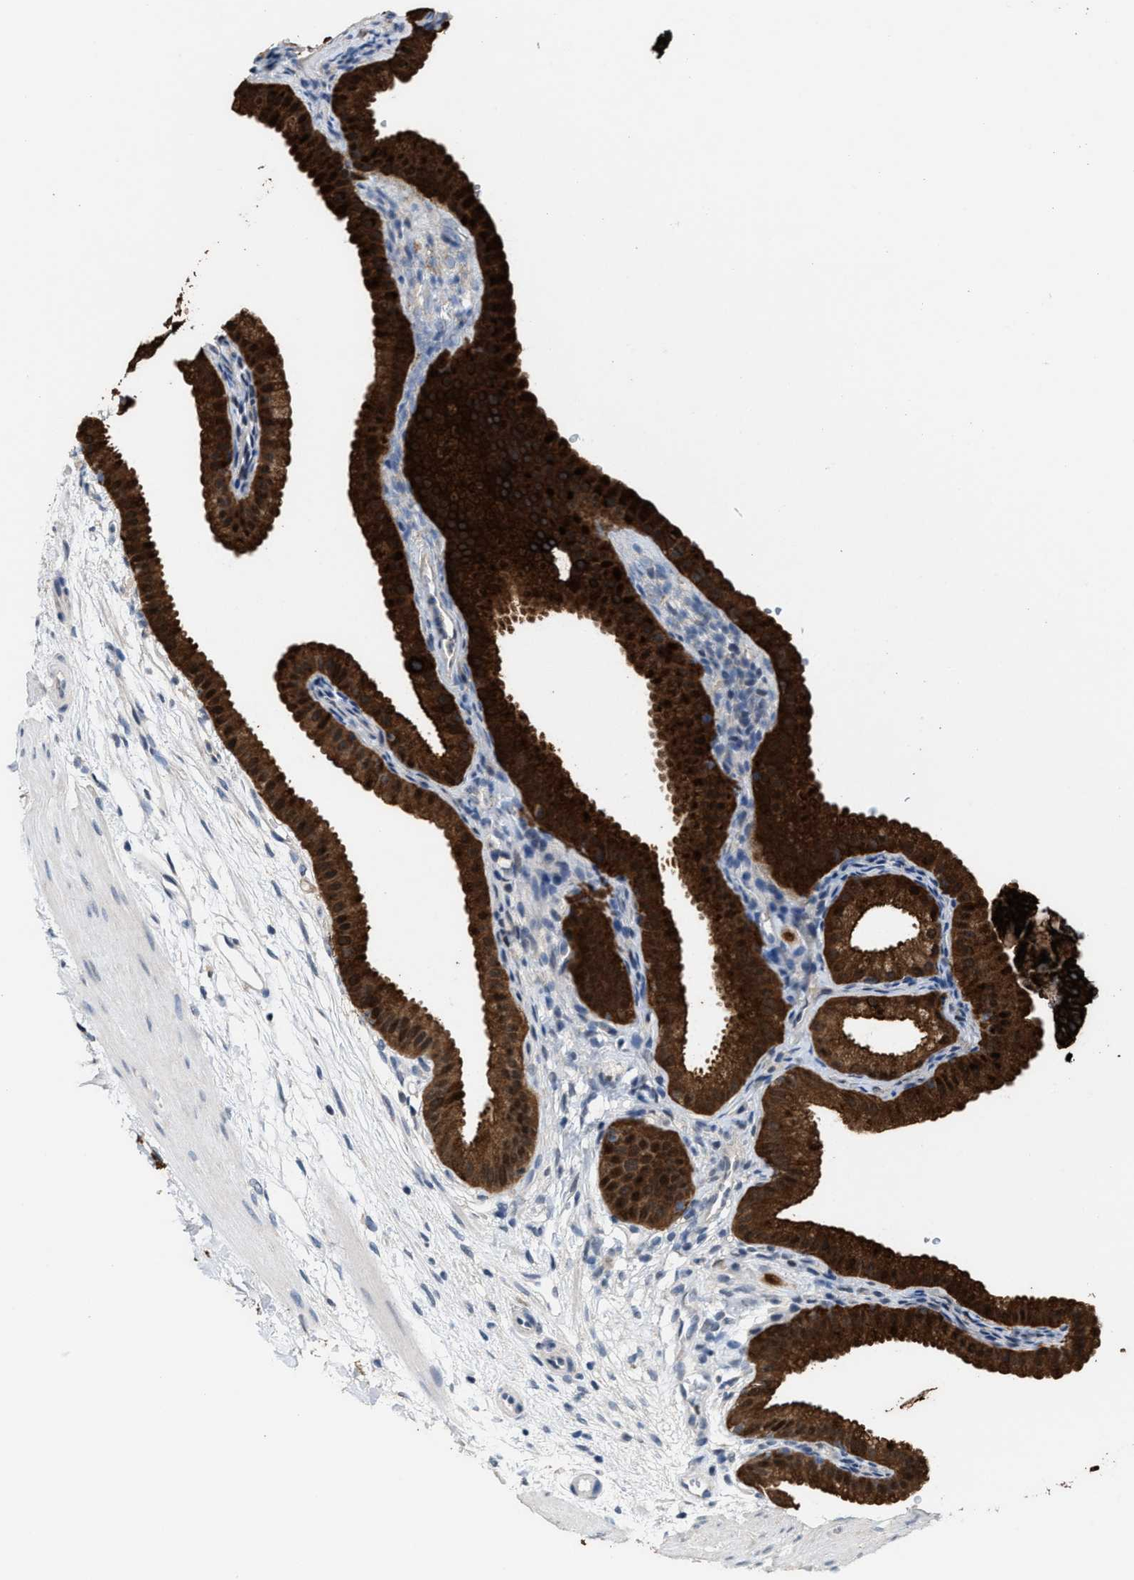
{"staining": {"intensity": "strong", "quantity": ">75%", "location": "cytoplasmic/membranous,nuclear"}, "tissue": "gallbladder", "cell_type": "Glandular cells", "image_type": "normal", "snomed": [{"axis": "morphology", "description": "Normal tissue, NOS"}, {"axis": "topography", "description": "Gallbladder"}], "caption": "Immunohistochemistry photomicrograph of benign human gallbladder stained for a protein (brown), which demonstrates high levels of strong cytoplasmic/membranous,nuclear expression in approximately >75% of glandular cells.", "gene": "ZNF20", "patient": {"sex": "female", "age": 64}}